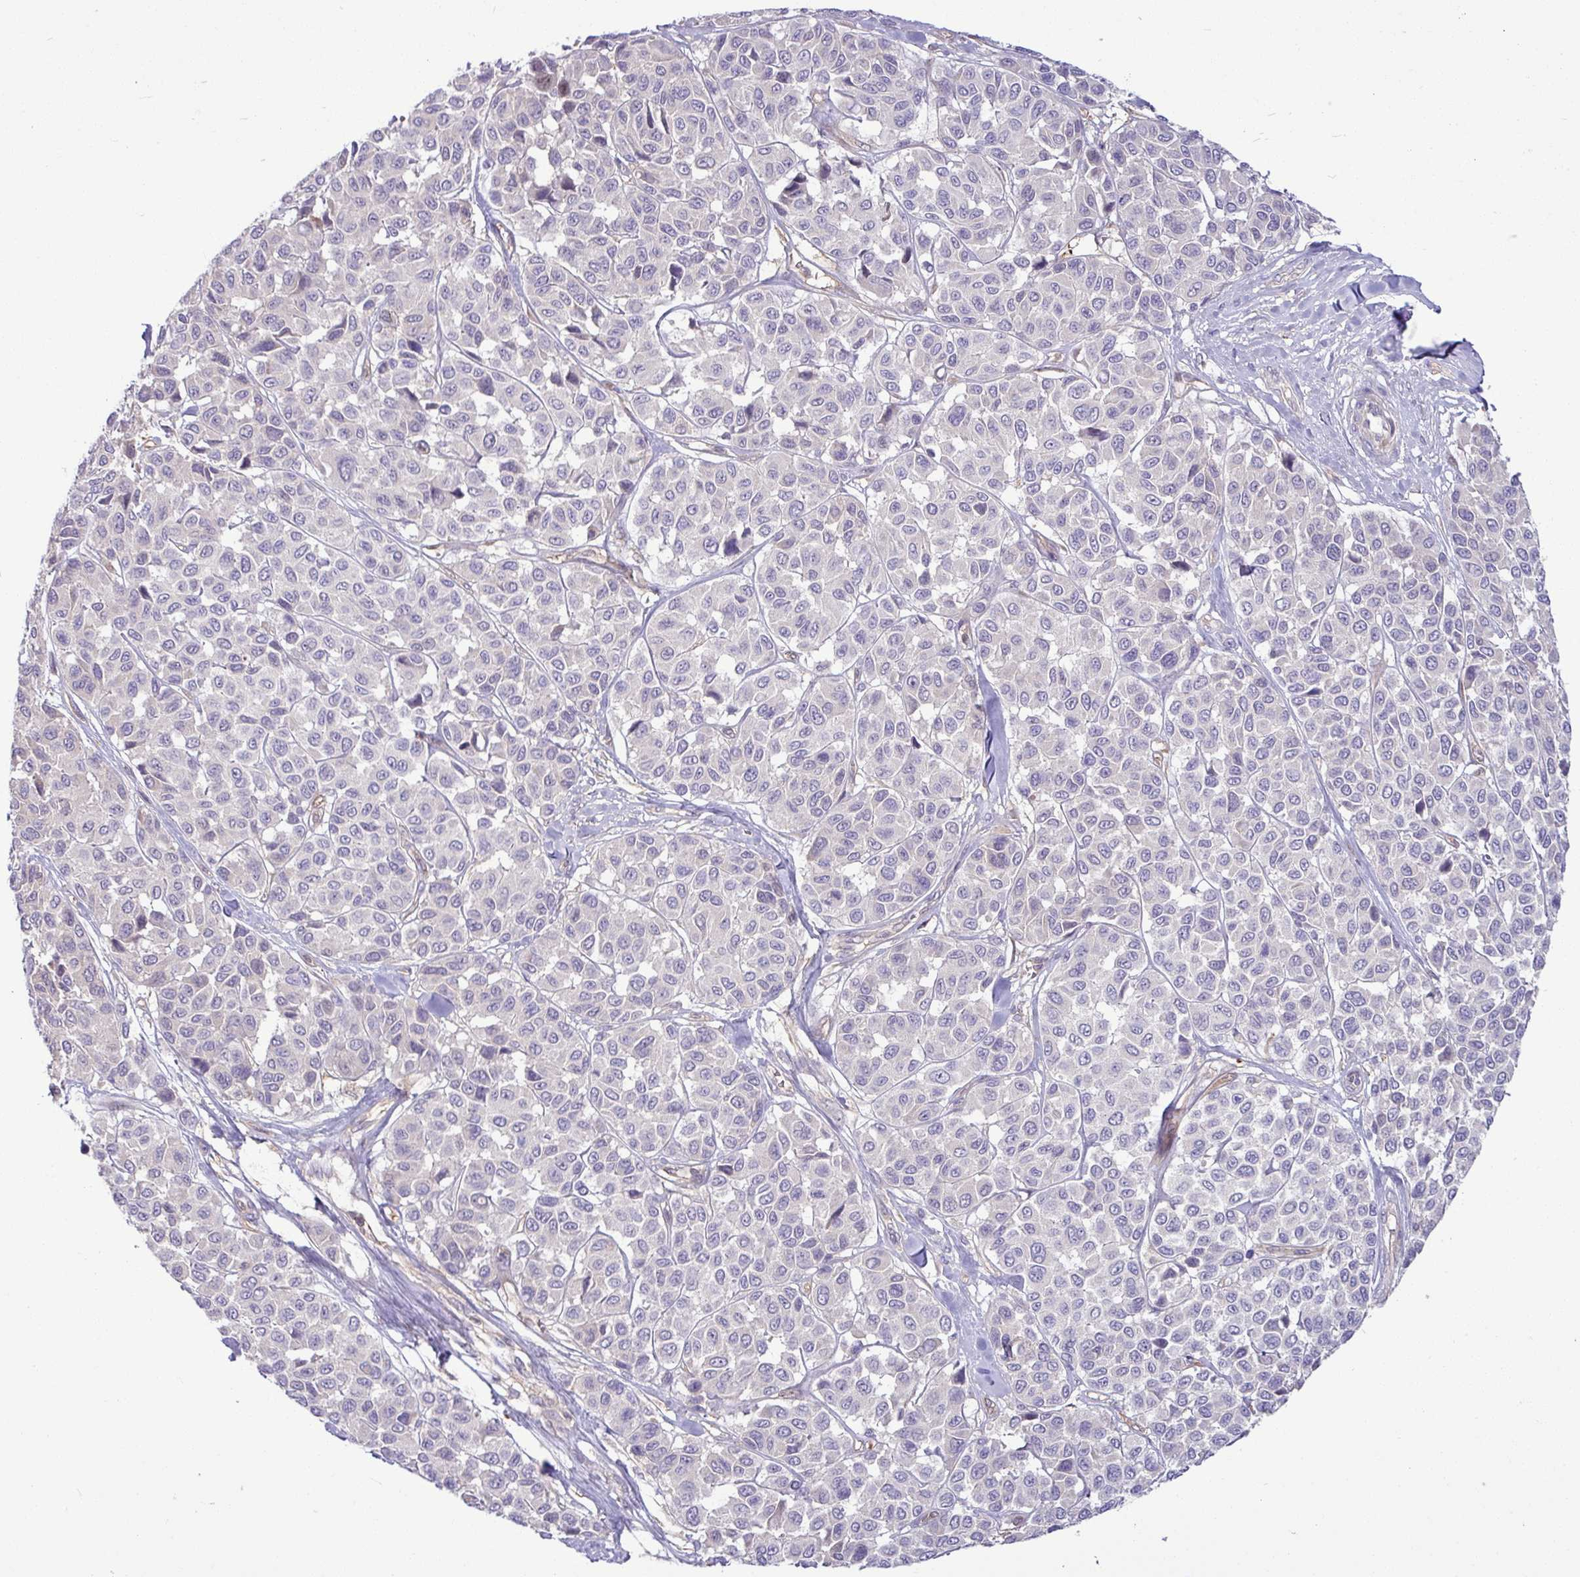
{"staining": {"intensity": "negative", "quantity": "none", "location": "none"}, "tissue": "melanoma", "cell_type": "Tumor cells", "image_type": "cancer", "snomed": [{"axis": "morphology", "description": "Malignant melanoma, NOS"}, {"axis": "topography", "description": "Skin"}], "caption": "A micrograph of malignant melanoma stained for a protein displays no brown staining in tumor cells. (DAB IHC, high magnification).", "gene": "B4GALNT4", "patient": {"sex": "female", "age": 66}}